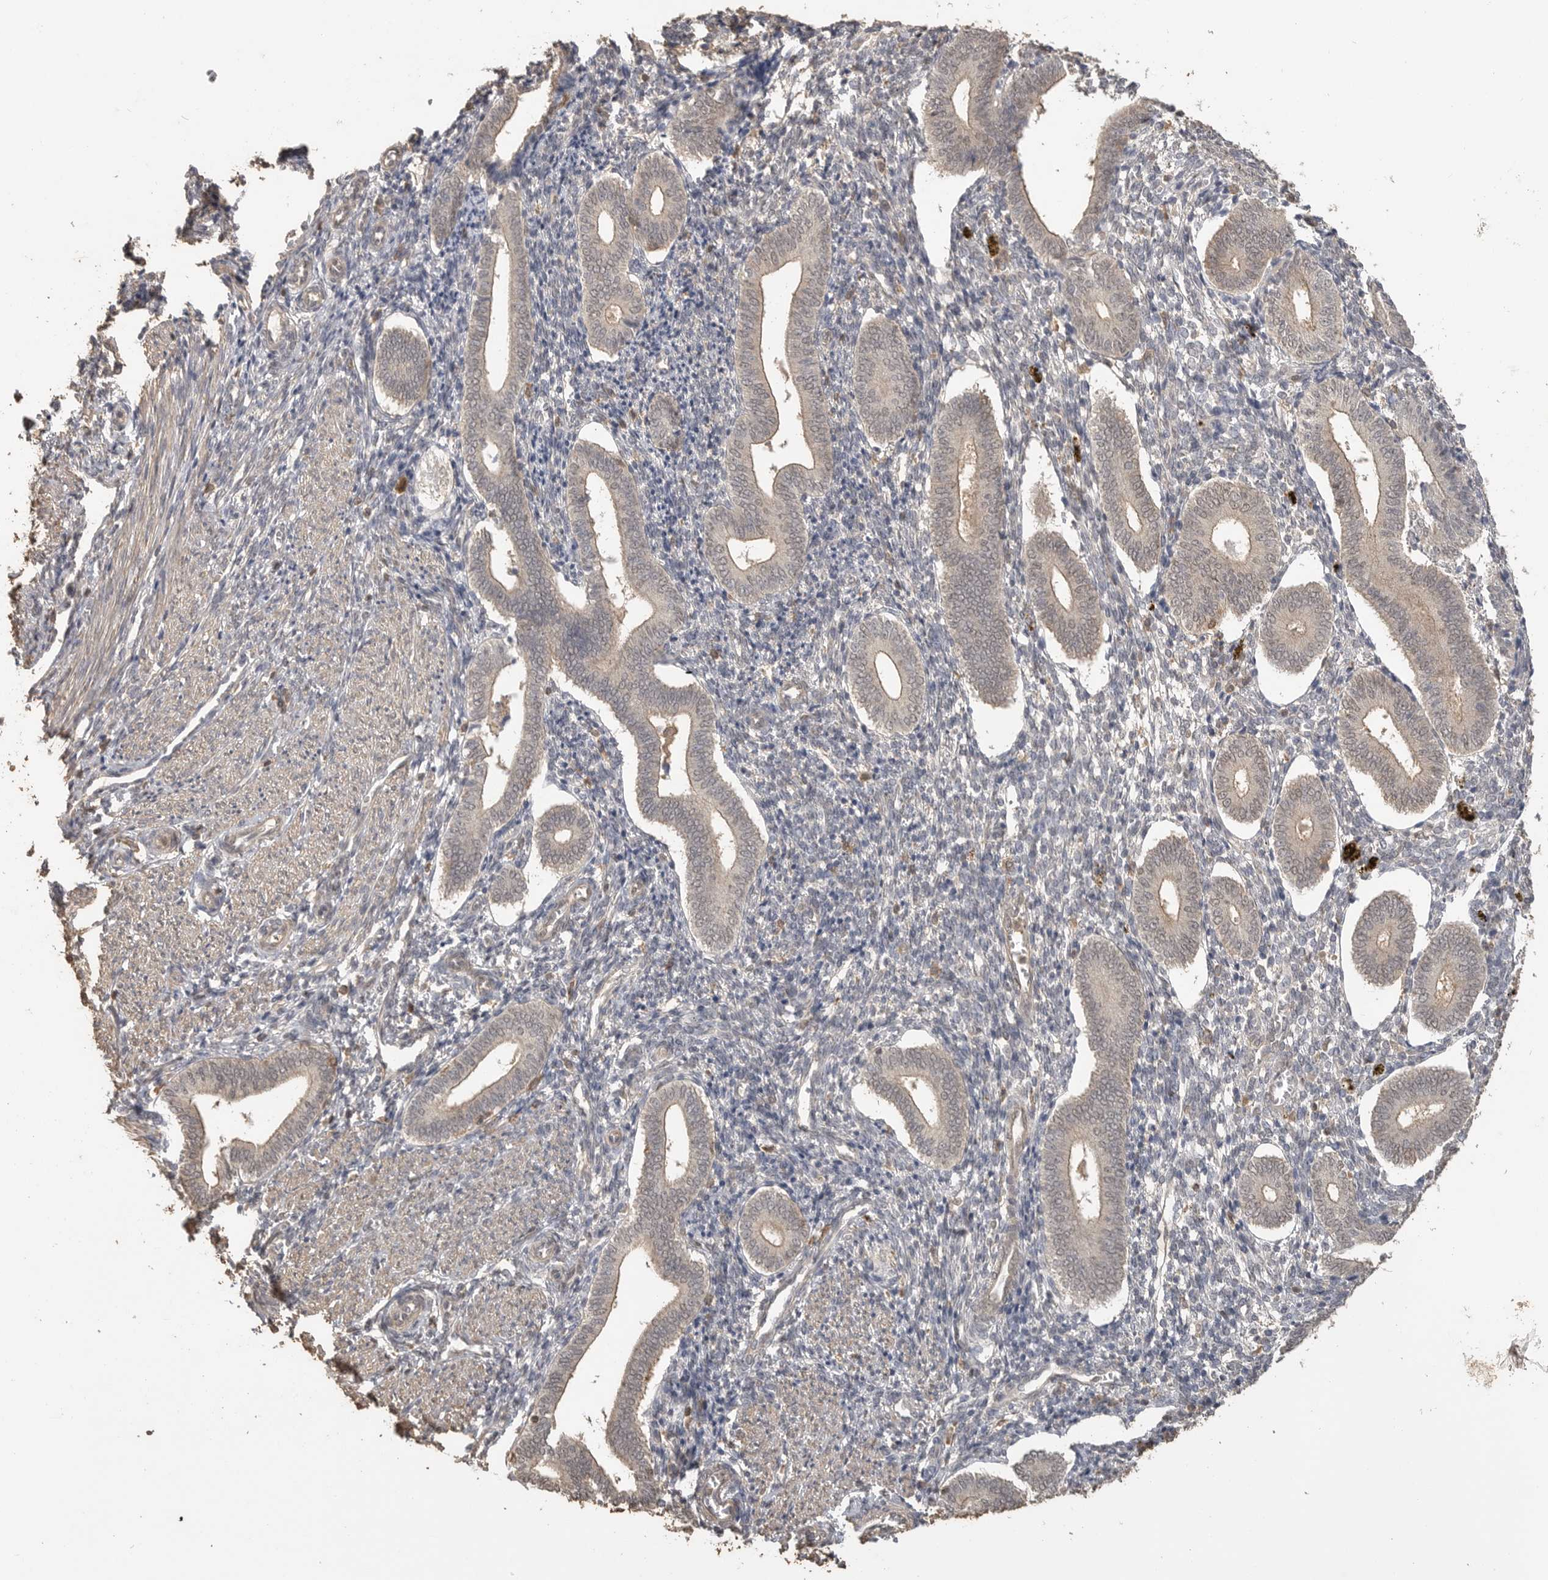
{"staining": {"intensity": "negative", "quantity": "none", "location": "none"}, "tissue": "endometrium", "cell_type": "Cells in endometrial stroma", "image_type": "normal", "snomed": [{"axis": "morphology", "description": "Normal tissue, NOS"}, {"axis": "topography", "description": "Uterus"}, {"axis": "topography", "description": "Endometrium"}], "caption": "Immunohistochemistry histopathology image of unremarkable endometrium stained for a protein (brown), which displays no positivity in cells in endometrial stroma.", "gene": "MAP2K1", "patient": {"sex": "female", "age": 33}}